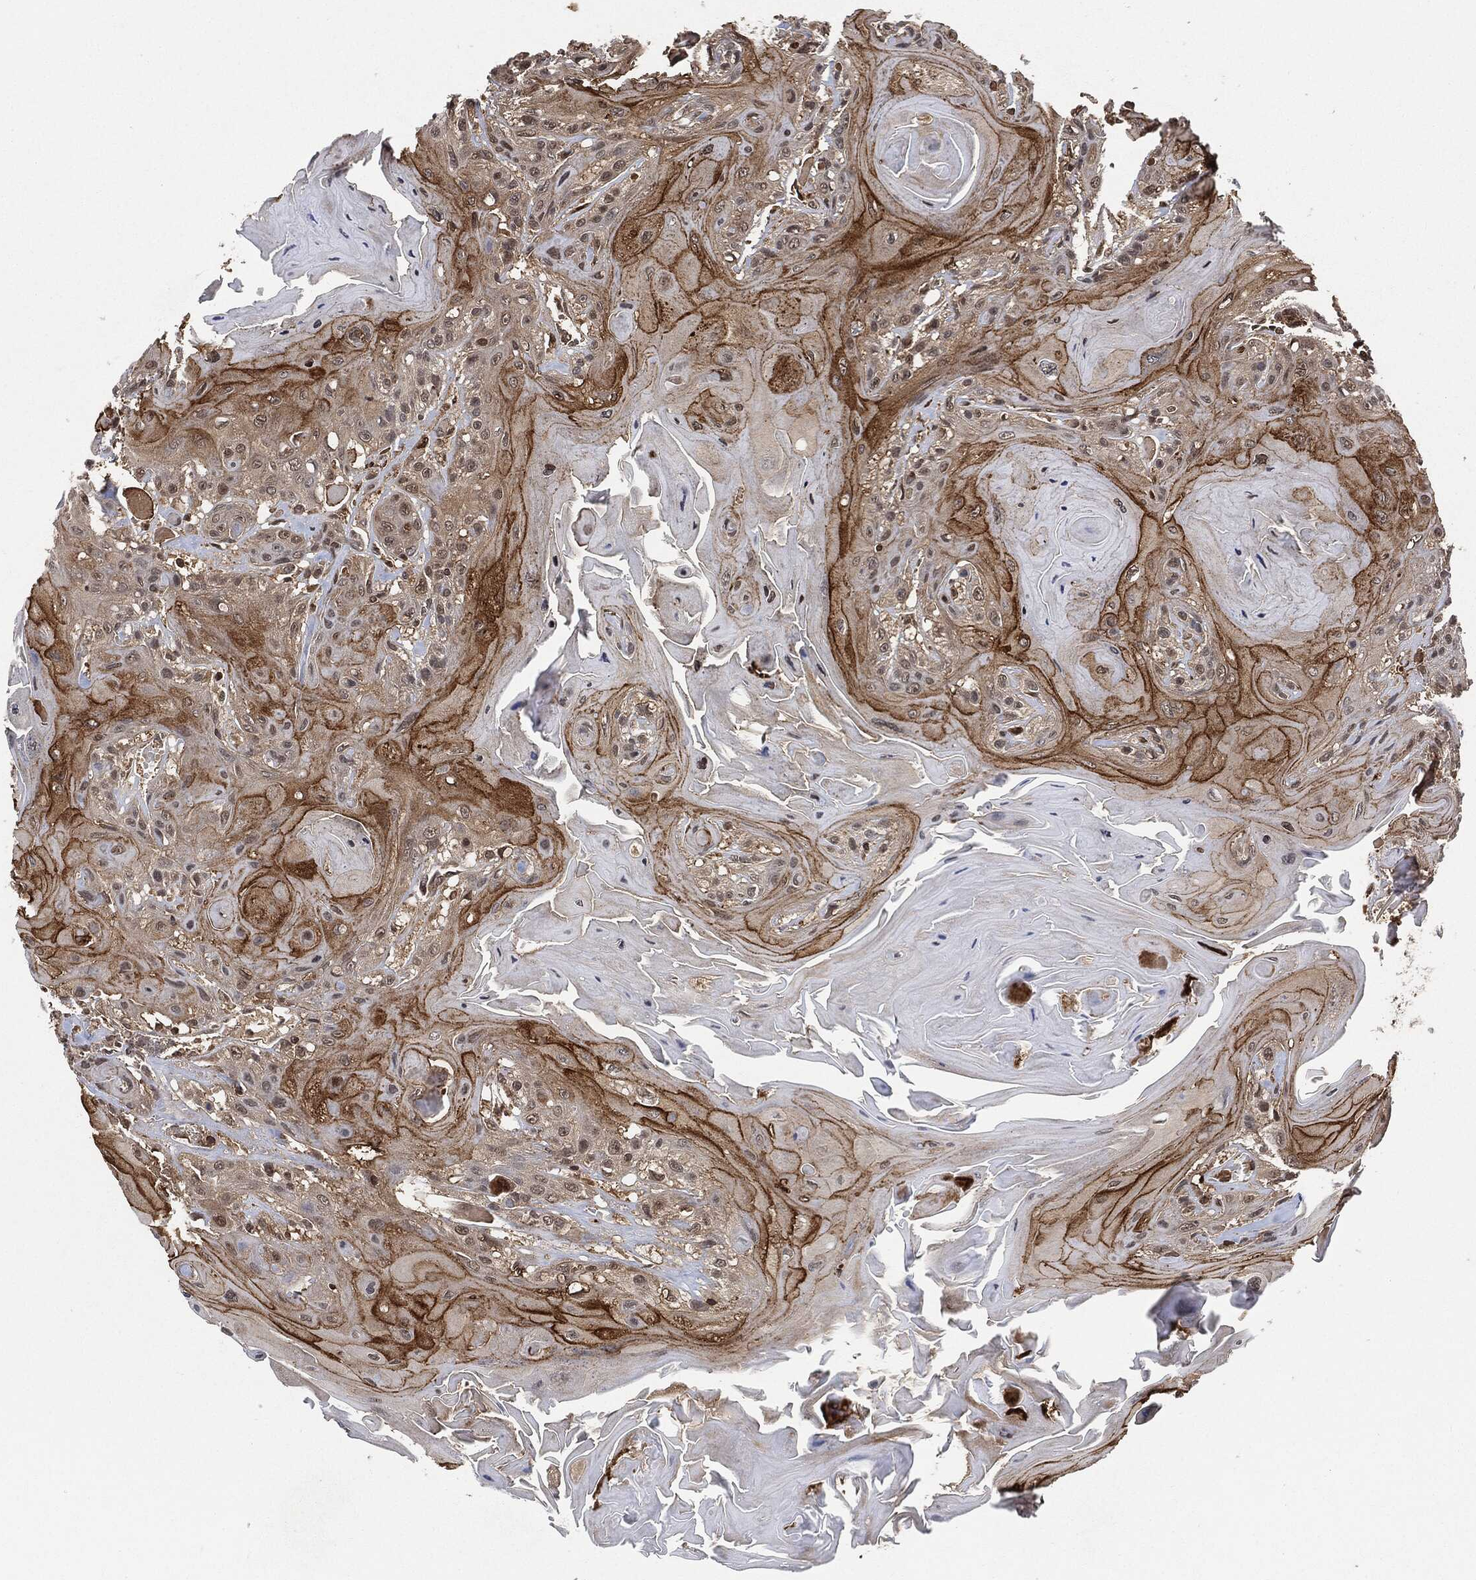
{"staining": {"intensity": "strong", "quantity": "<25%", "location": "cytoplasmic/membranous"}, "tissue": "head and neck cancer", "cell_type": "Tumor cells", "image_type": "cancer", "snomed": [{"axis": "morphology", "description": "Squamous cell carcinoma, NOS"}, {"axis": "topography", "description": "Head-Neck"}], "caption": "Head and neck cancer (squamous cell carcinoma) stained for a protein (brown) displays strong cytoplasmic/membranous positive expression in about <25% of tumor cells.", "gene": "CUTA", "patient": {"sex": "female", "age": 59}}